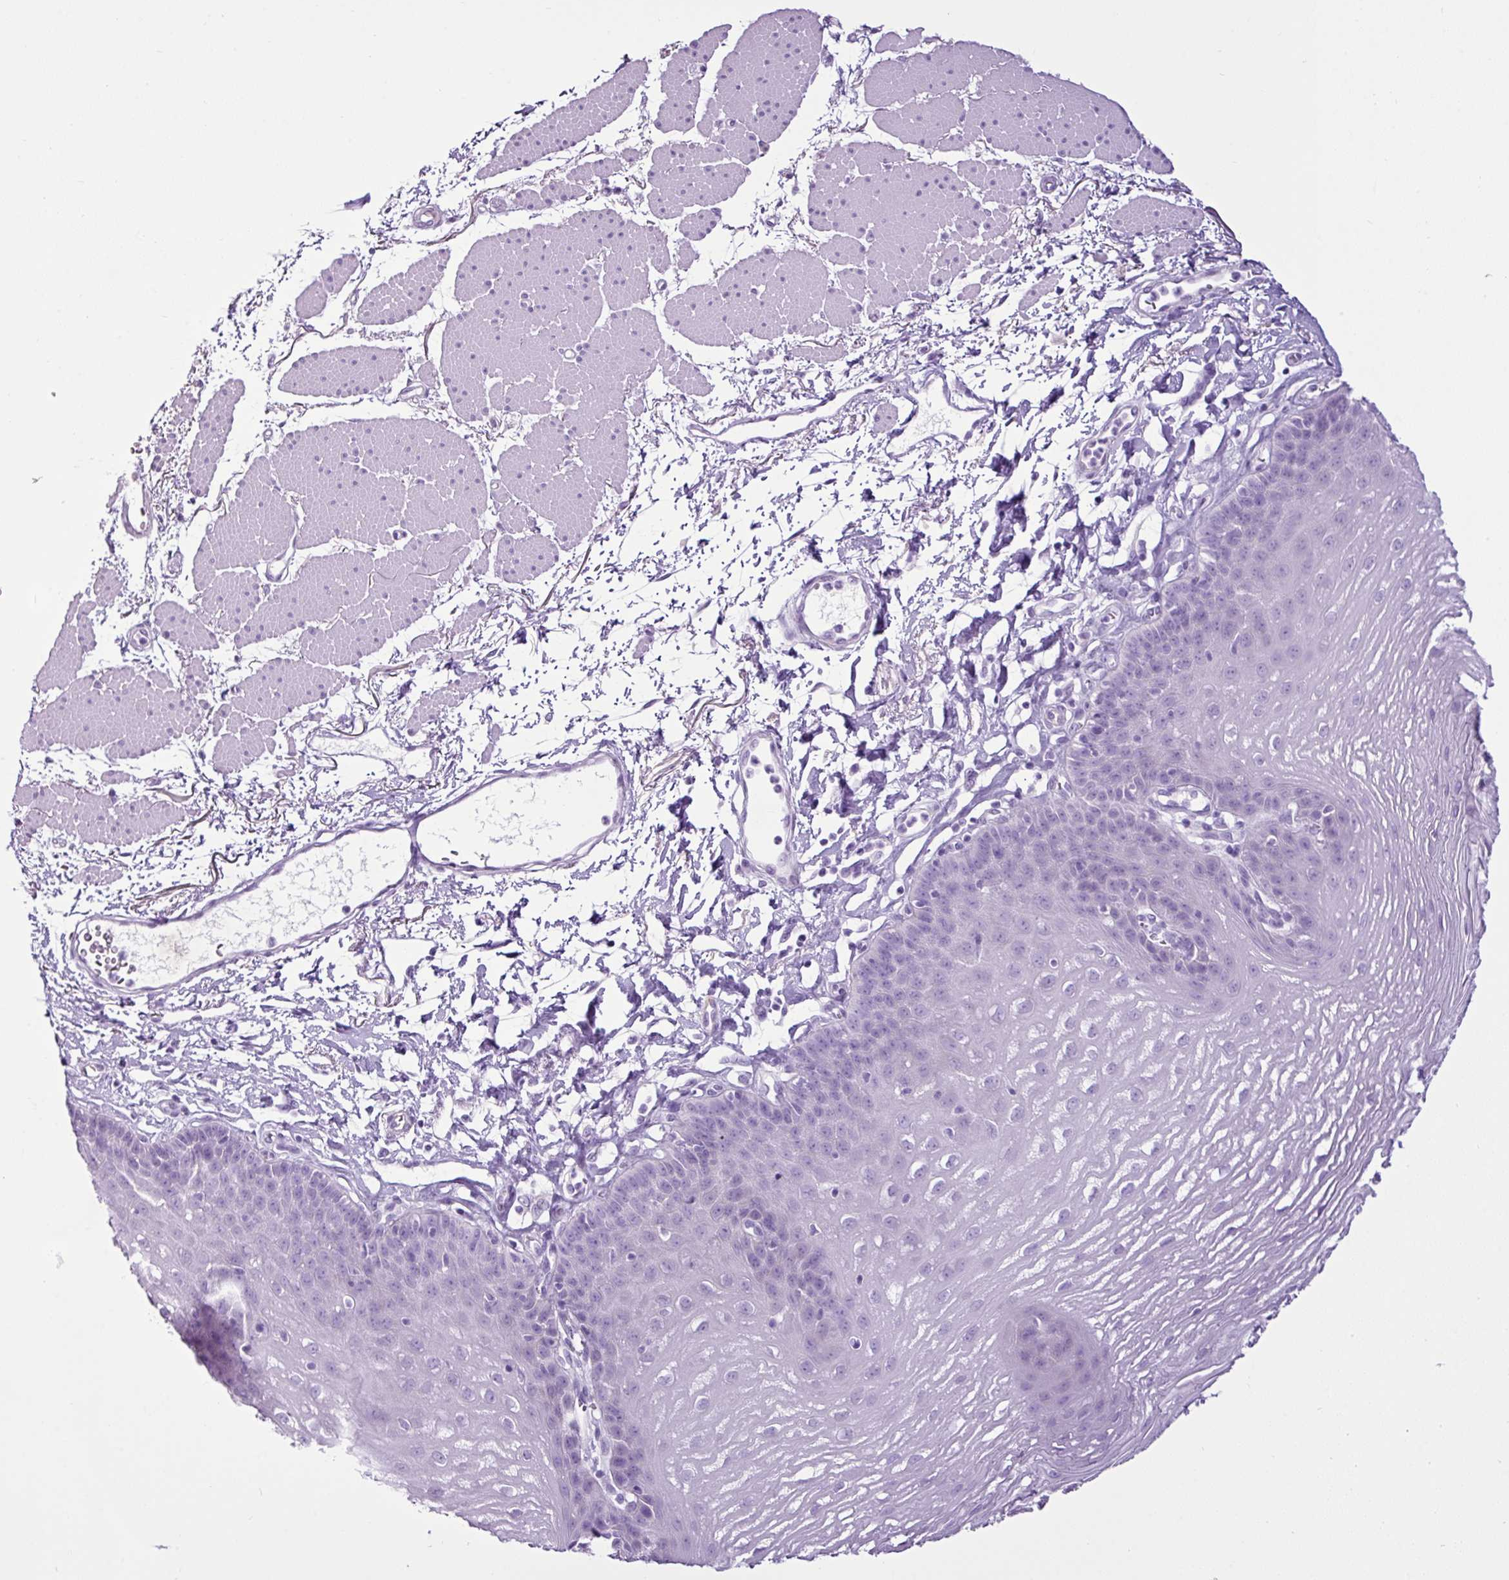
{"staining": {"intensity": "negative", "quantity": "none", "location": "none"}, "tissue": "esophagus", "cell_type": "Squamous epithelial cells", "image_type": "normal", "snomed": [{"axis": "morphology", "description": "Normal tissue, NOS"}, {"axis": "topography", "description": "Esophagus"}], "caption": "An immunohistochemistry (IHC) photomicrograph of unremarkable esophagus is shown. There is no staining in squamous epithelial cells of esophagus.", "gene": "LILRB4", "patient": {"sex": "female", "age": 81}}